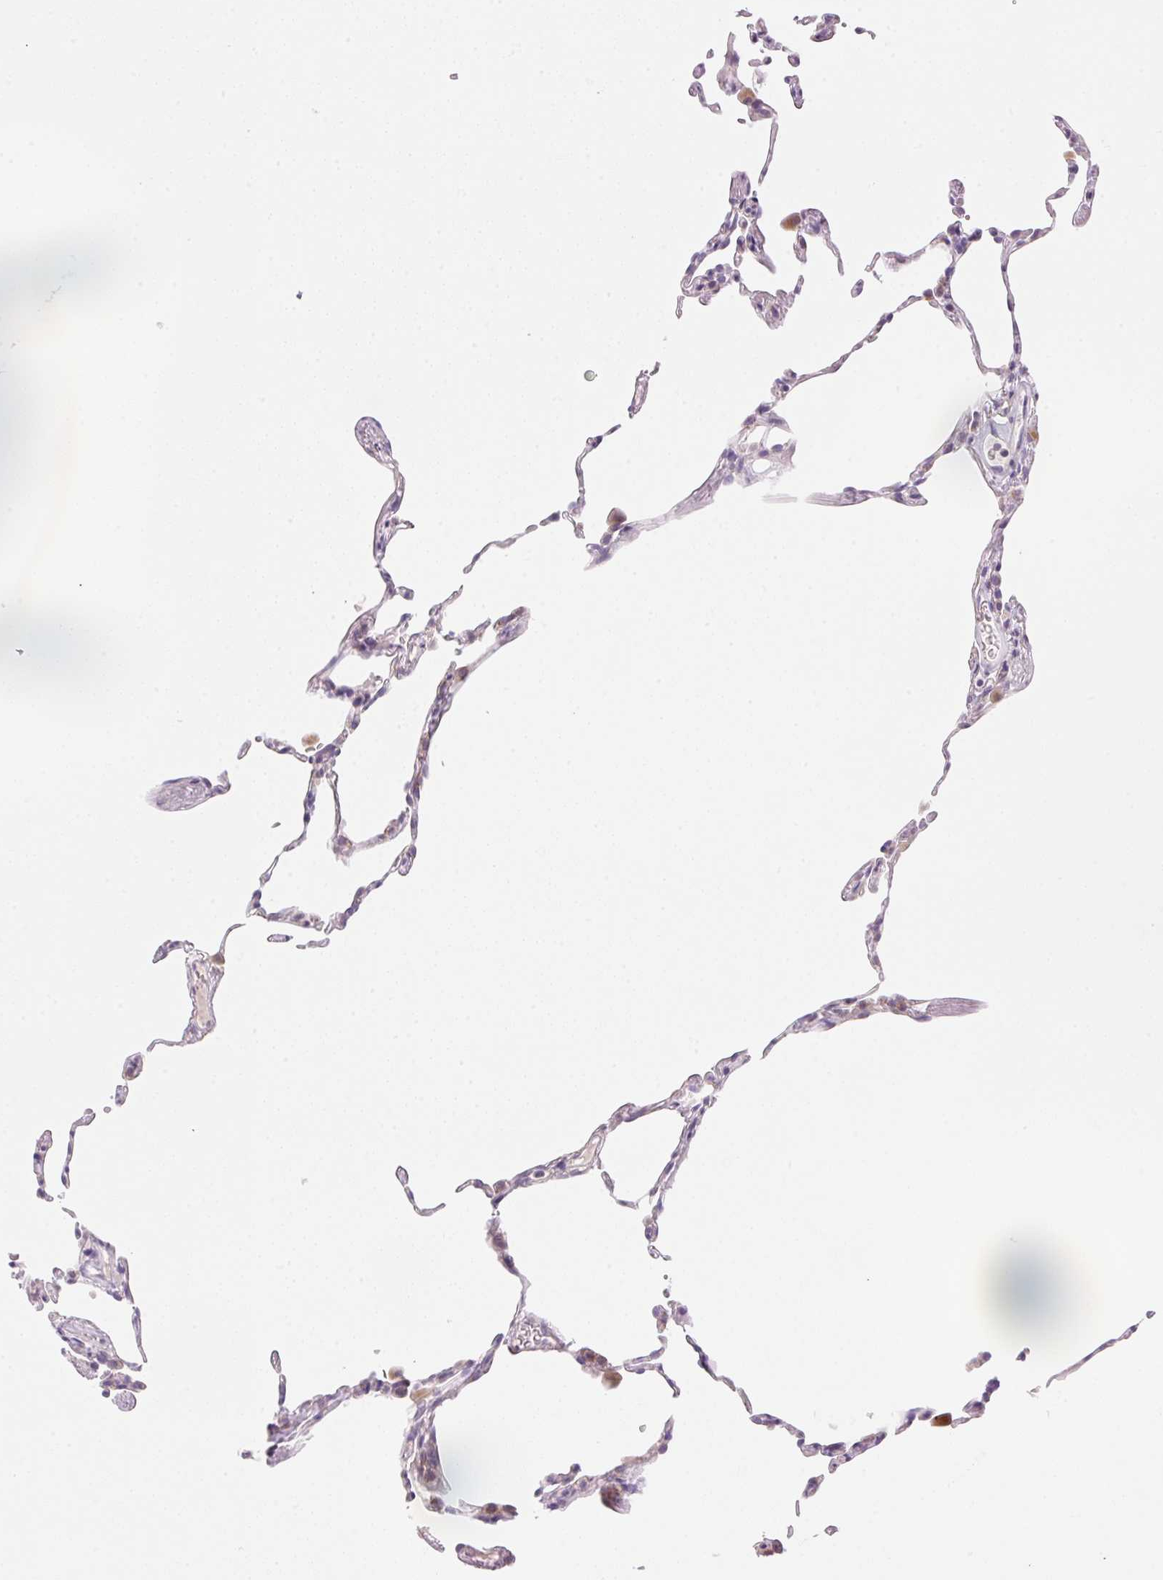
{"staining": {"intensity": "negative", "quantity": "none", "location": "none"}, "tissue": "lung", "cell_type": "Alveolar cells", "image_type": "normal", "snomed": [{"axis": "morphology", "description": "Normal tissue, NOS"}, {"axis": "topography", "description": "Lung"}], "caption": "Alveolar cells are negative for brown protein staining in benign lung. (DAB (3,3'-diaminobenzidine) immunohistochemistry visualized using brightfield microscopy, high magnification).", "gene": "TEKT1", "patient": {"sex": "female", "age": 57}}